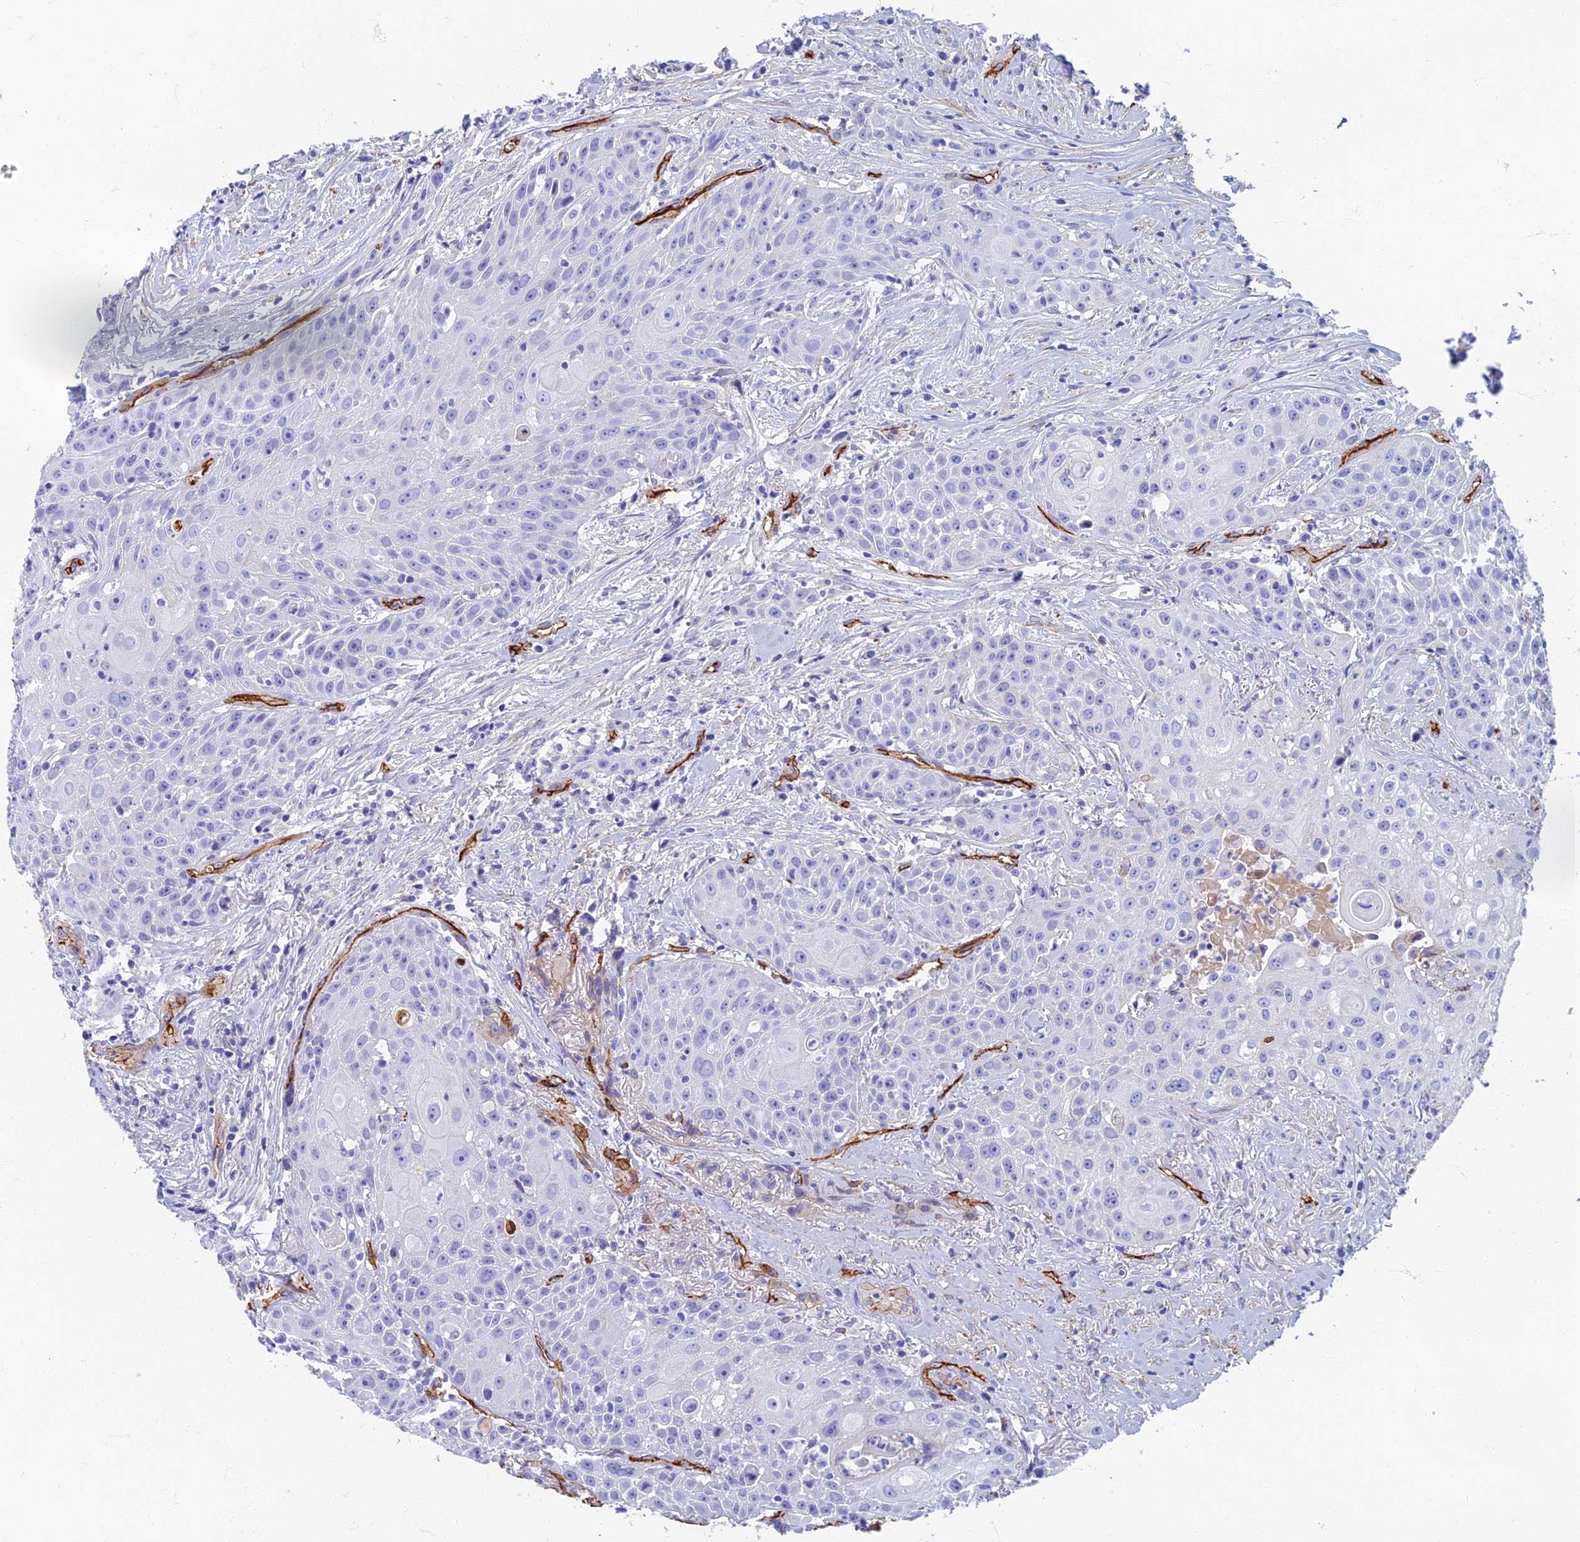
{"staining": {"intensity": "negative", "quantity": "none", "location": "none"}, "tissue": "head and neck cancer", "cell_type": "Tumor cells", "image_type": "cancer", "snomed": [{"axis": "morphology", "description": "Squamous cell carcinoma, NOS"}, {"axis": "topography", "description": "Oral tissue"}, {"axis": "topography", "description": "Head-Neck"}], "caption": "Immunohistochemistry histopathology image of head and neck cancer (squamous cell carcinoma) stained for a protein (brown), which displays no staining in tumor cells.", "gene": "ETFRF1", "patient": {"sex": "female", "age": 82}}